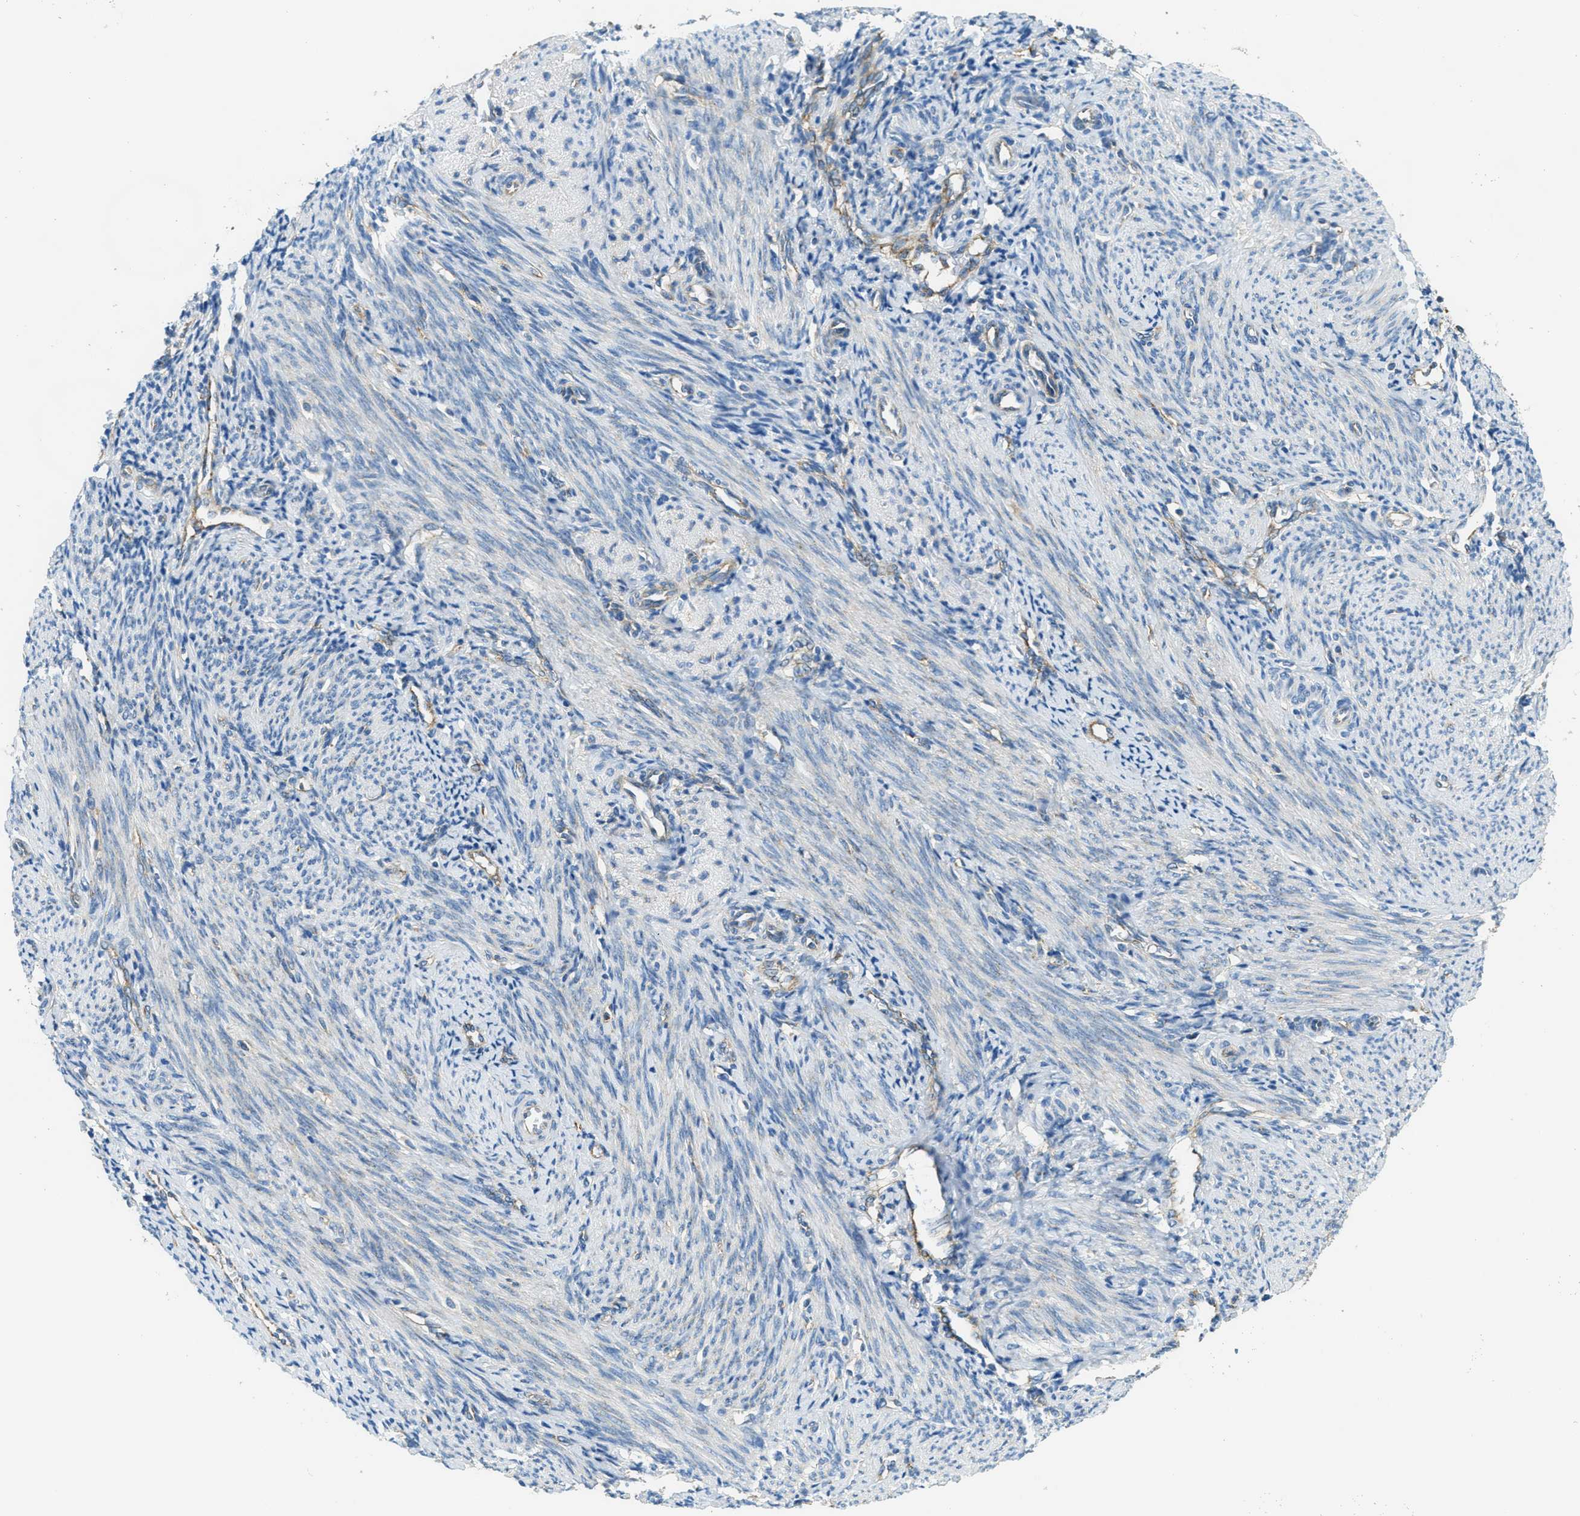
{"staining": {"intensity": "moderate", "quantity": "<25%", "location": "cytoplasmic/membranous"}, "tissue": "endometrium", "cell_type": "Cells in endometrial stroma", "image_type": "normal", "snomed": [{"axis": "morphology", "description": "Normal tissue, NOS"}, {"axis": "topography", "description": "Uterus"}, {"axis": "topography", "description": "Endometrium"}], "caption": "Protein analysis of unremarkable endometrium demonstrates moderate cytoplasmic/membranous expression in approximately <25% of cells in endometrial stroma.", "gene": "AP2B1", "patient": {"sex": "female", "age": 33}}